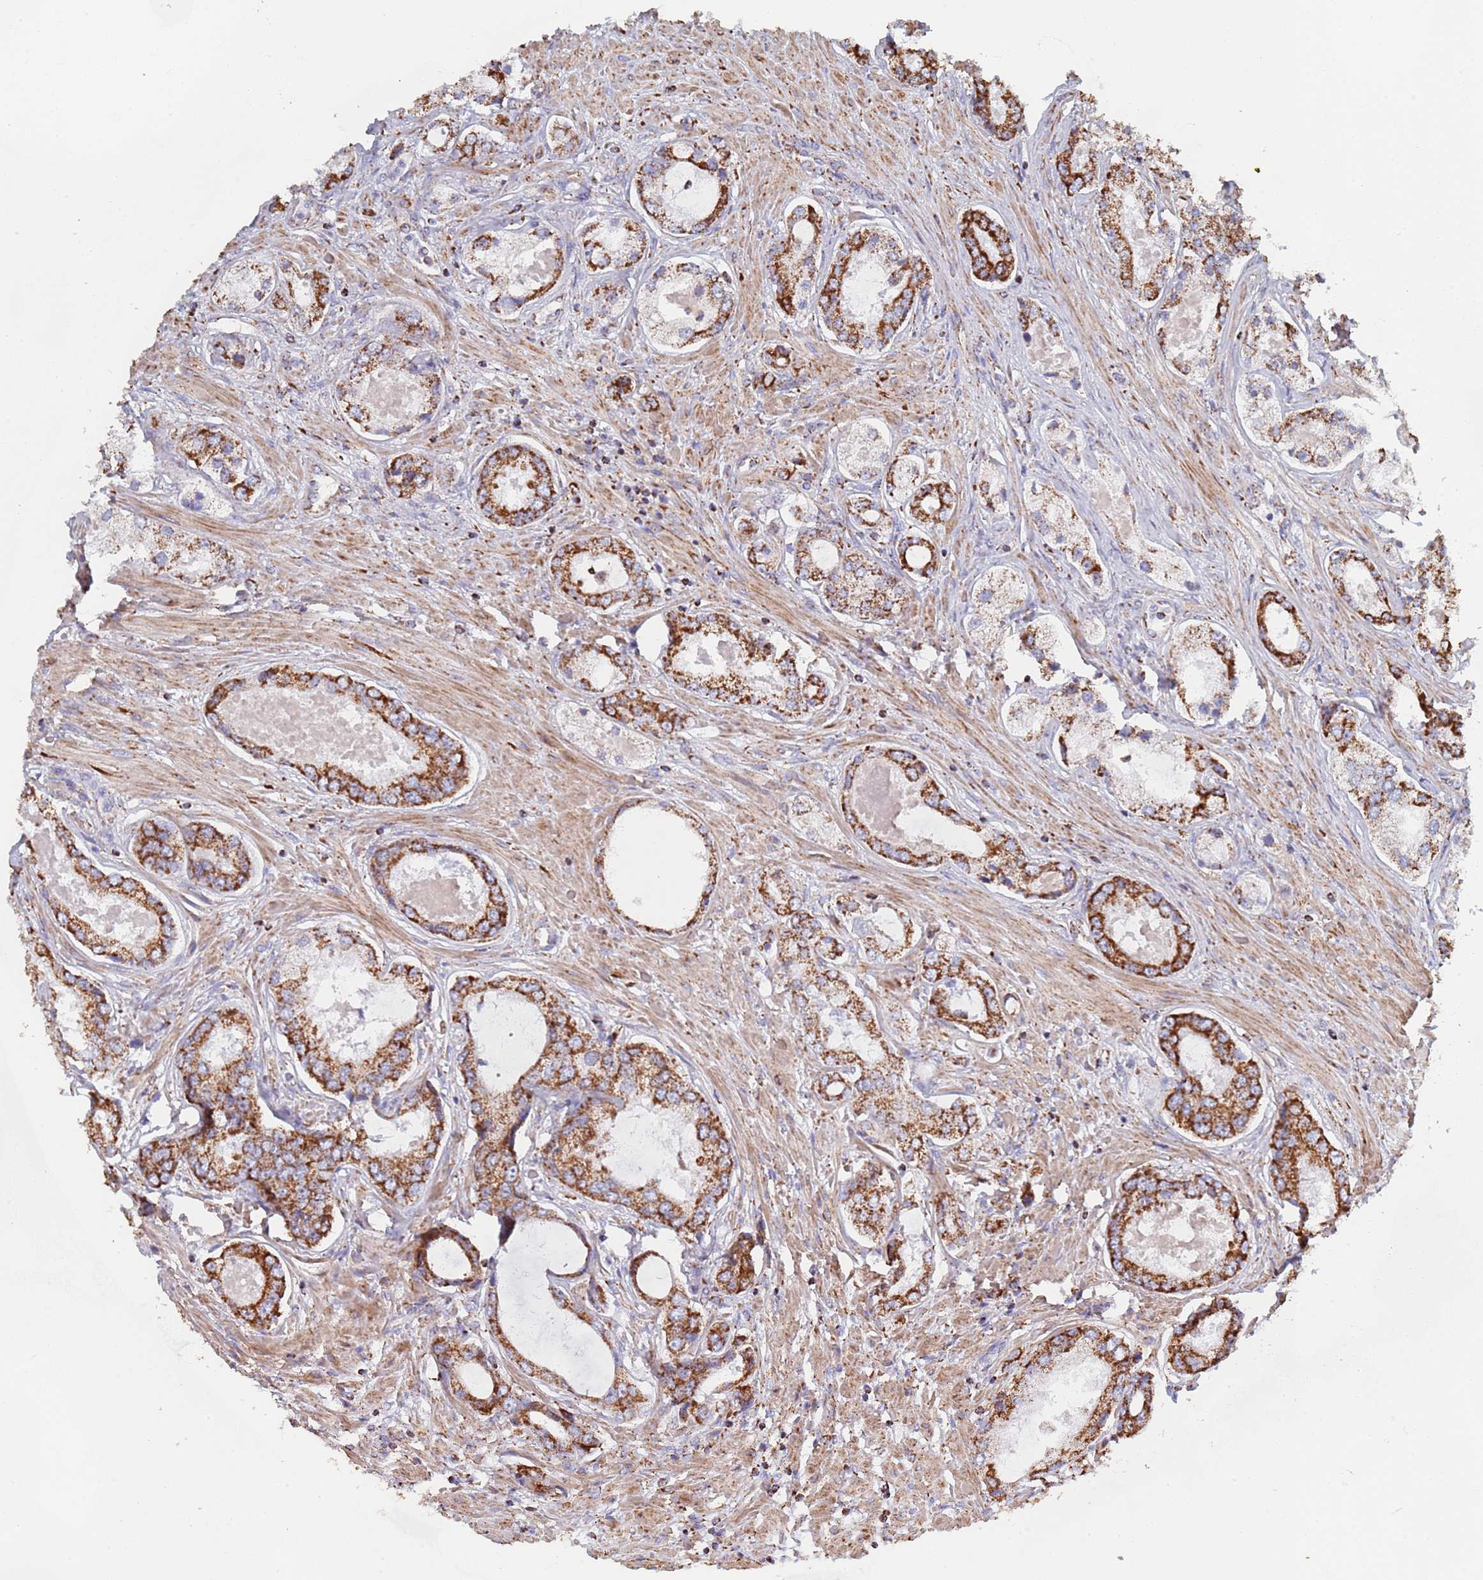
{"staining": {"intensity": "strong", "quantity": ">75%", "location": "cytoplasmic/membranous"}, "tissue": "prostate cancer", "cell_type": "Tumor cells", "image_type": "cancer", "snomed": [{"axis": "morphology", "description": "Adenocarcinoma, Low grade"}, {"axis": "topography", "description": "Prostate"}], "caption": "A micrograph showing strong cytoplasmic/membranous positivity in about >75% of tumor cells in prostate cancer (low-grade adenocarcinoma), as visualized by brown immunohistochemical staining.", "gene": "PGP", "patient": {"sex": "male", "age": 68}}